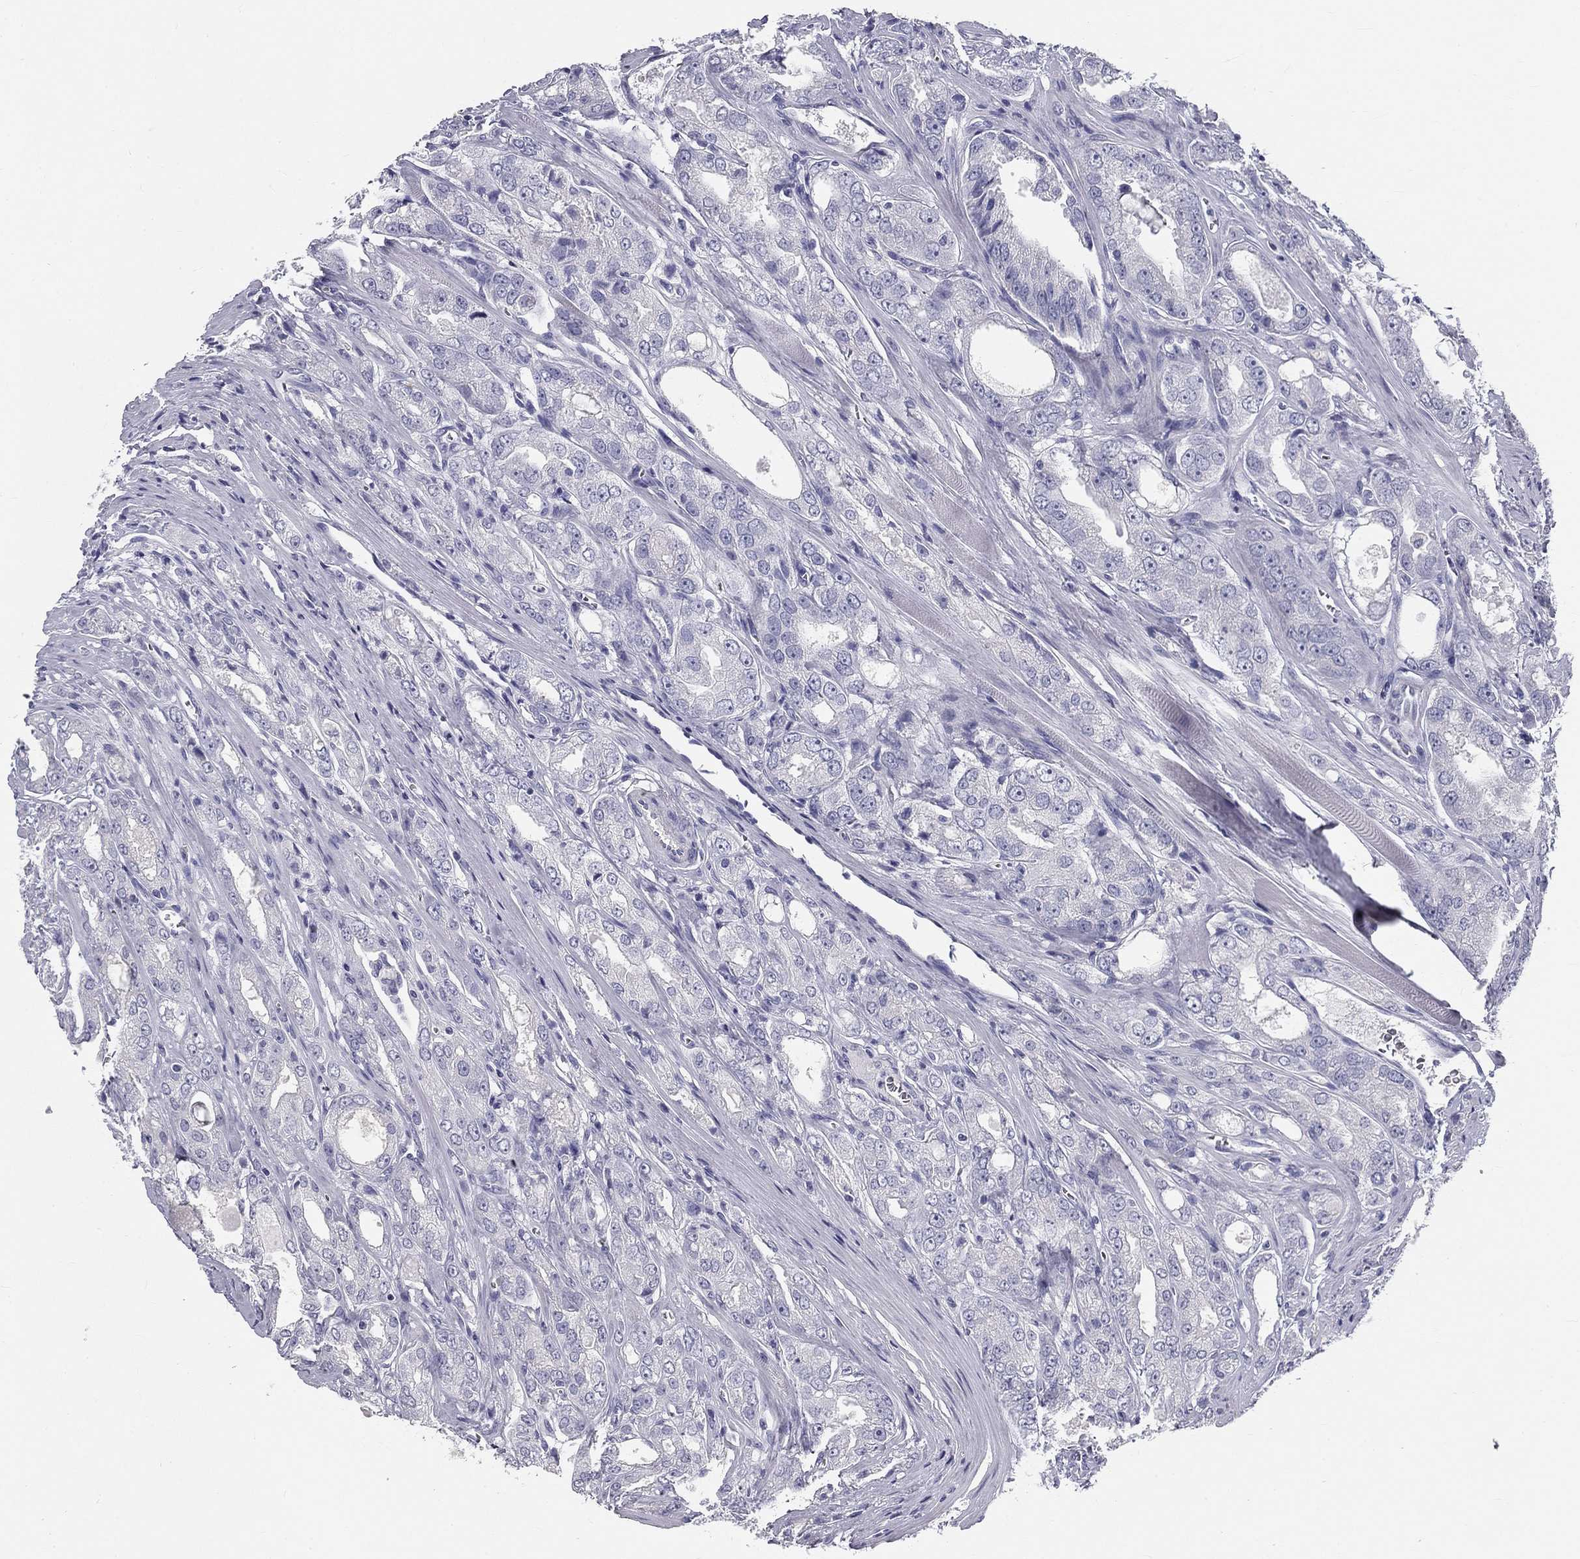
{"staining": {"intensity": "negative", "quantity": "none", "location": "none"}, "tissue": "prostate cancer", "cell_type": "Tumor cells", "image_type": "cancer", "snomed": [{"axis": "morphology", "description": "Adenocarcinoma, NOS"}, {"axis": "morphology", "description": "Adenocarcinoma, High grade"}, {"axis": "topography", "description": "Prostate"}], "caption": "High power microscopy photomicrograph of an immunohistochemistry (IHC) photomicrograph of high-grade adenocarcinoma (prostate), revealing no significant expression in tumor cells.", "gene": "GALNTL5", "patient": {"sex": "male", "age": 70}}